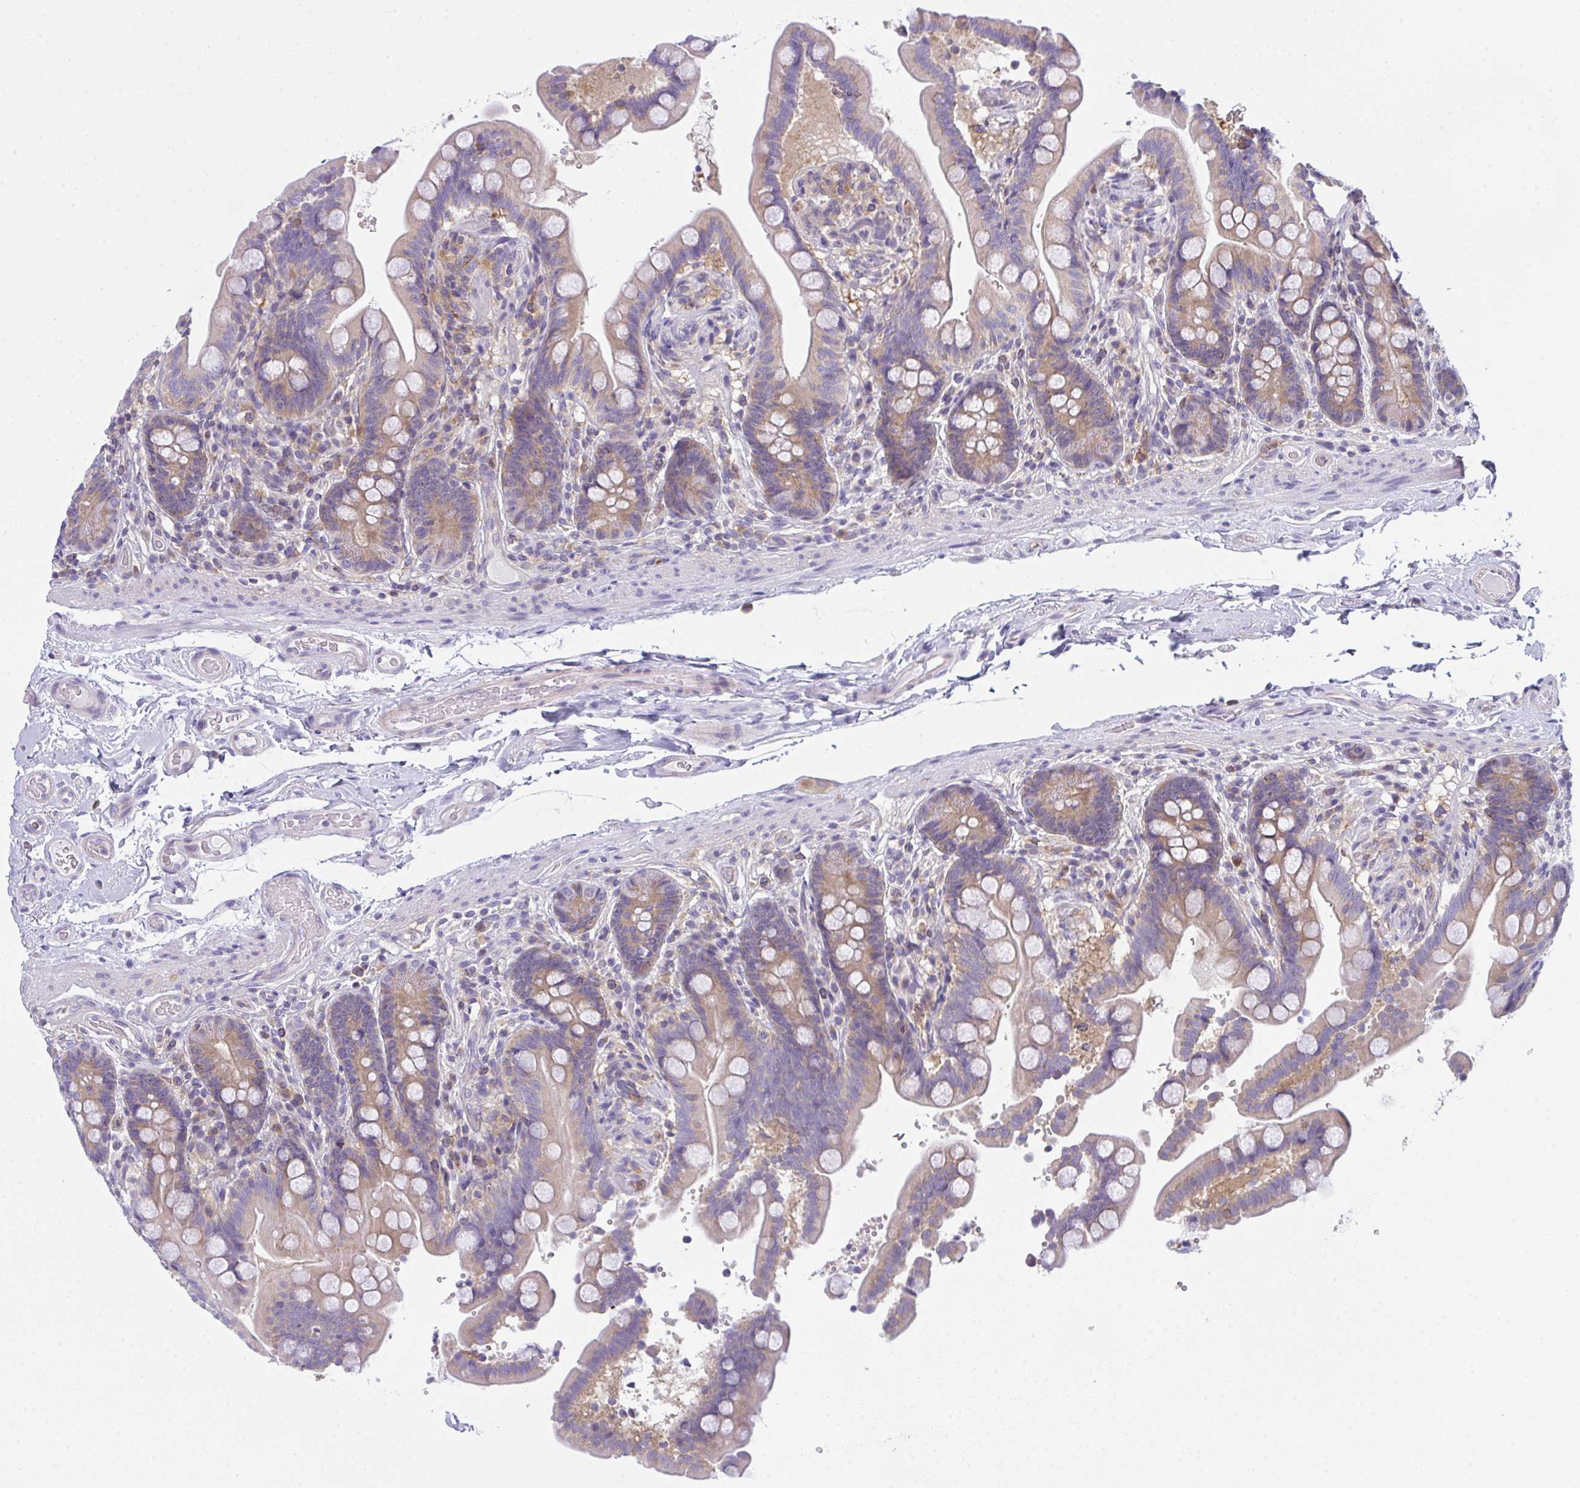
{"staining": {"intensity": "weak", "quantity": "25%-75%", "location": "cytoplasmic/membranous"}, "tissue": "colon", "cell_type": "Endothelial cells", "image_type": "normal", "snomed": [{"axis": "morphology", "description": "Normal tissue, NOS"}, {"axis": "topography", "description": "Smooth muscle"}, {"axis": "topography", "description": "Colon"}], "caption": "Endothelial cells demonstrate weak cytoplasmic/membranous staining in about 25%-75% of cells in benign colon. (Stains: DAB (3,3'-diaminobenzidine) in brown, nuclei in blue, Microscopy: brightfield microscopy at high magnification).", "gene": "SLC30A6", "patient": {"sex": "male", "age": 73}}